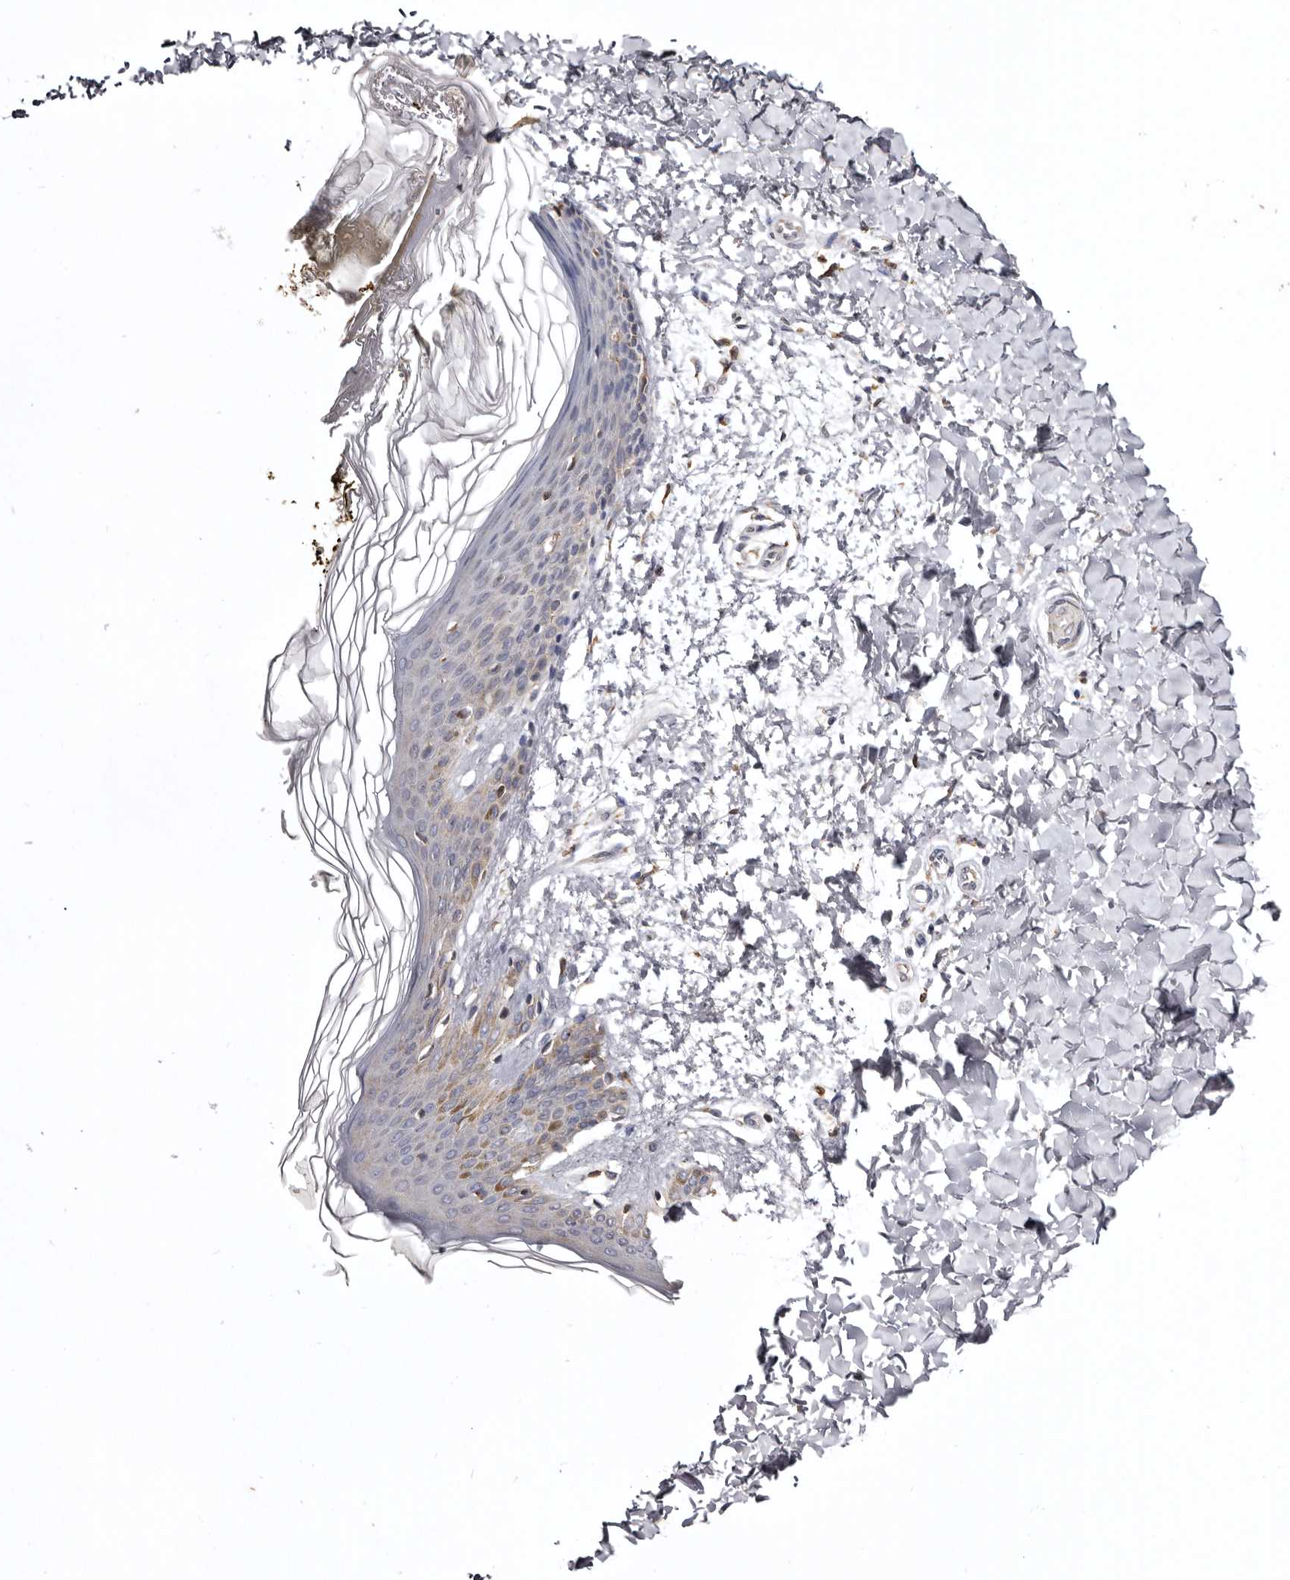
{"staining": {"intensity": "negative", "quantity": "none", "location": "none"}, "tissue": "skin", "cell_type": "Fibroblasts", "image_type": "normal", "snomed": [{"axis": "morphology", "description": "Normal tissue, NOS"}, {"axis": "morphology", "description": "Neoplasm, benign, NOS"}, {"axis": "topography", "description": "Skin"}, {"axis": "topography", "description": "Soft tissue"}], "caption": "DAB (3,3'-diaminobenzidine) immunohistochemical staining of benign skin exhibits no significant positivity in fibroblasts.", "gene": "INKA2", "patient": {"sex": "male", "age": 26}}